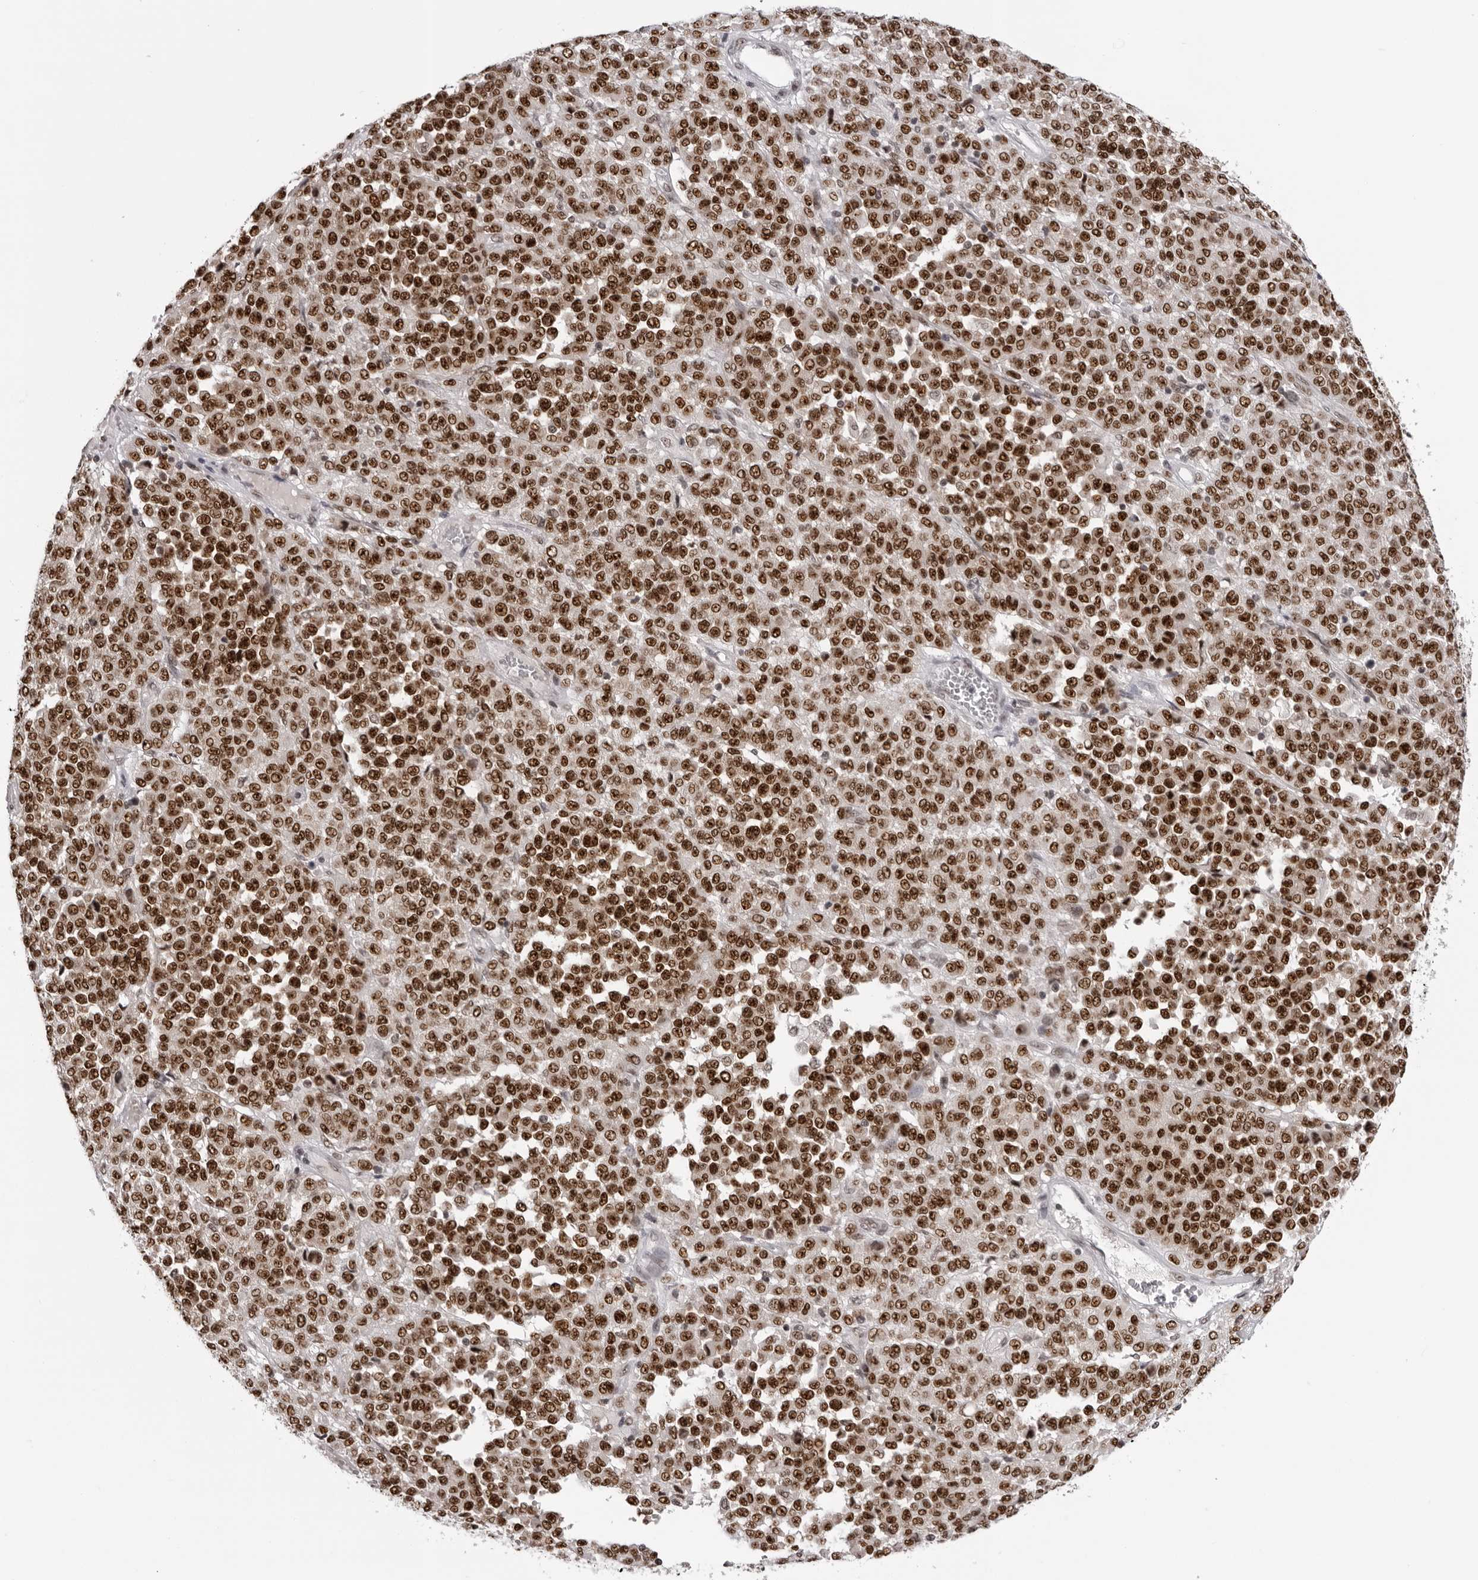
{"staining": {"intensity": "strong", "quantity": ">75%", "location": "nuclear"}, "tissue": "melanoma", "cell_type": "Tumor cells", "image_type": "cancer", "snomed": [{"axis": "morphology", "description": "Malignant melanoma, Metastatic site"}, {"axis": "topography", "description": "Pancreas"}], "caption": "Strong nuclear positivity is present in approximately >75% of tumor cells in melanoma. (Stains: DAB (3,3'-diaminobenzidine) in brown, nuclei in blue, Microscopy: brightfield microscopy at high magnification).", "gene": "HEXIM2", "patient": {"sex": "female", "age": 30}}